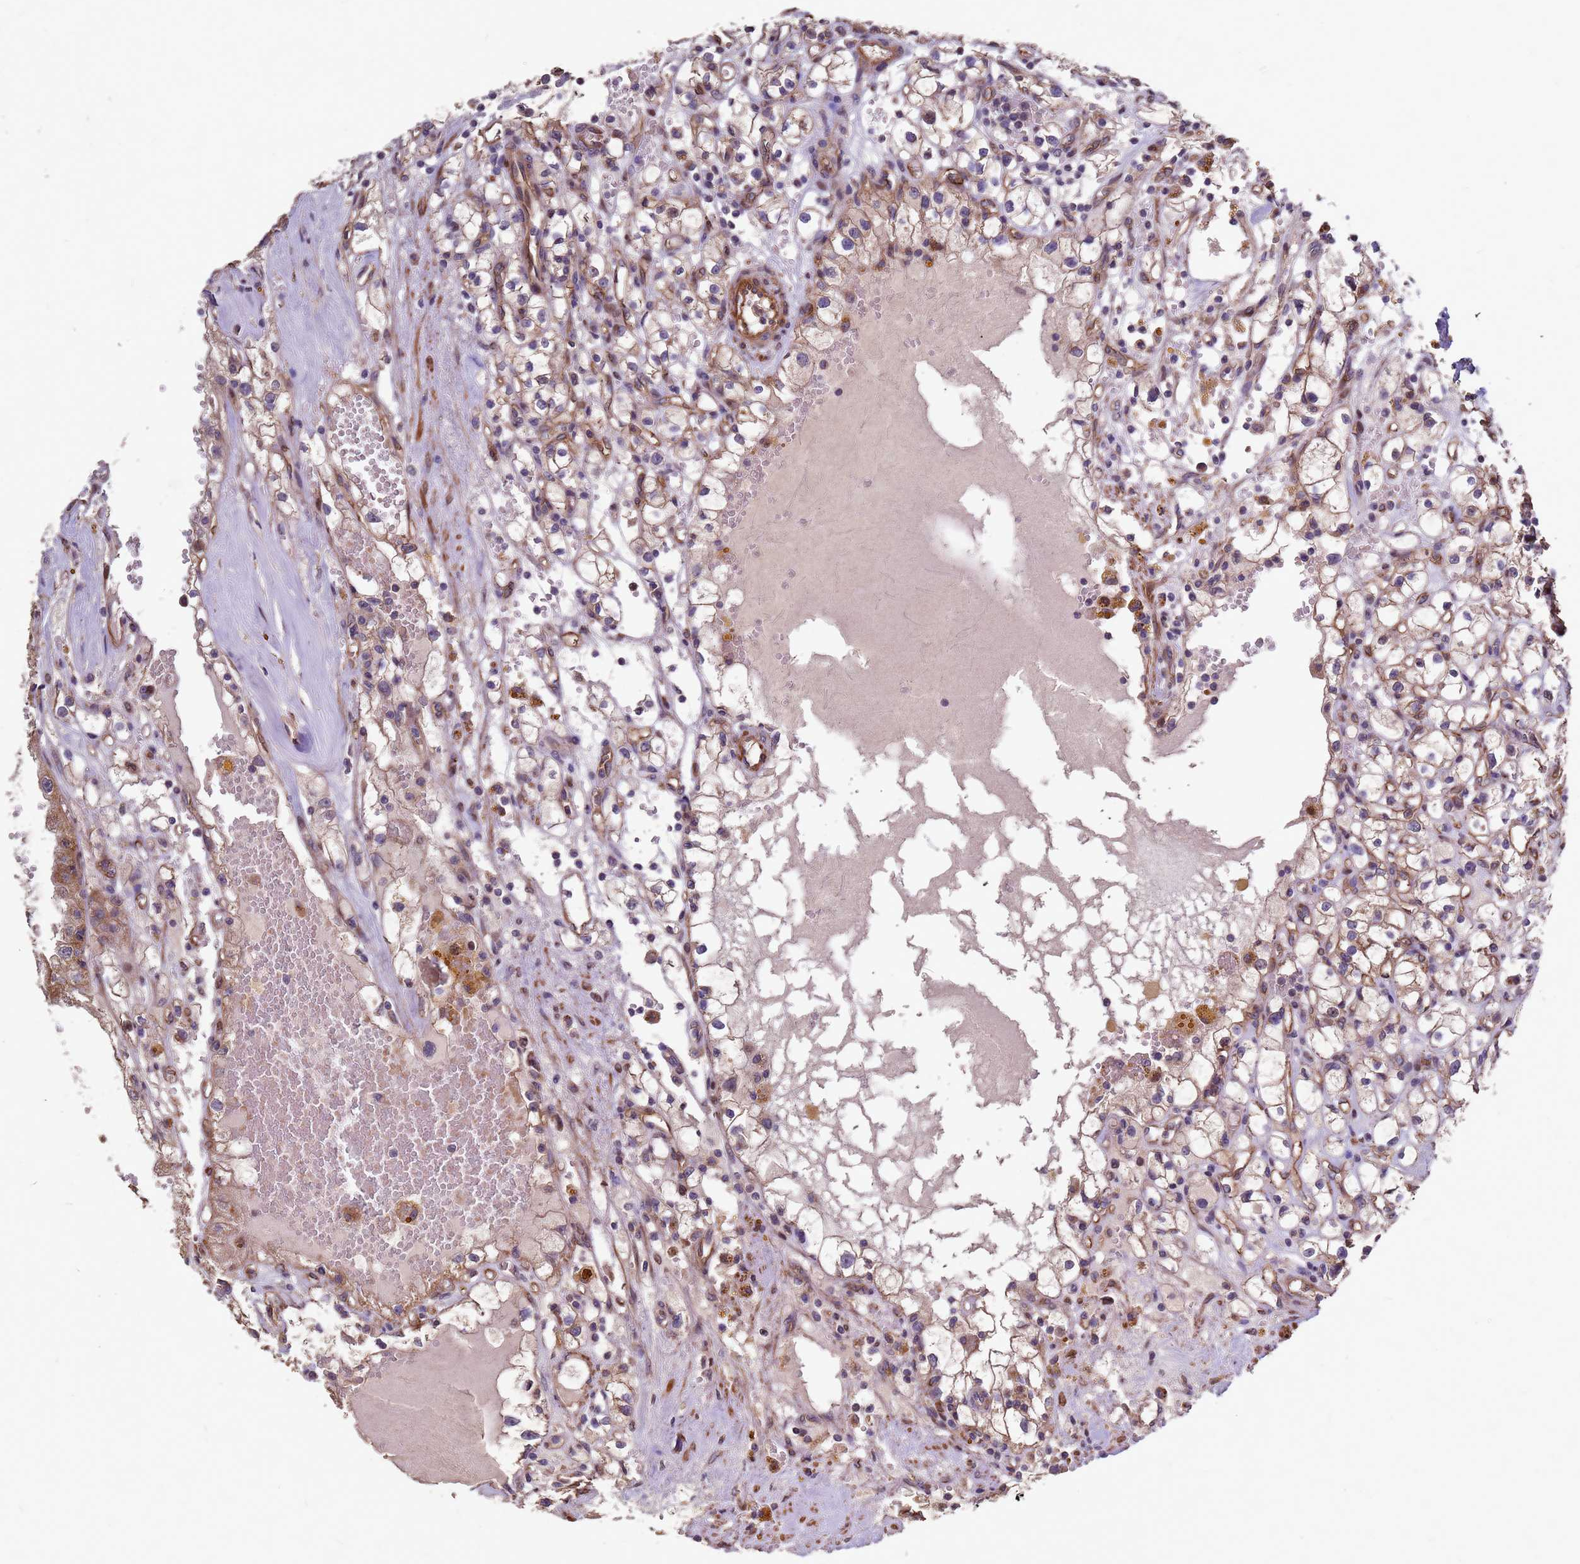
{"staining": {"intensity": "moderate", "quantity": ">75%", "location": "cytoplasmic/membranous"}, "tissue": "renal cancer", "cell_type": "Tumor cells", "image_type": "cancer", "snomed": [{"axis": "morphology", "description": "Adenocarcinoma, NOS"}, {"axis": "topography", "description": "Kidney"}], "caption": "Tumor cells demonstrate moderate cytoplasmic/membranous positivity in about >75% of cells in renal cancer. (Stains: DAB (3,3'-diaminobenzidine) in brown, nuclei in blue, Microscopy: brightfield microscopy at high magnification).", "gene": "RSPRY1", "patient": {"sex": "male", "age": 56}}